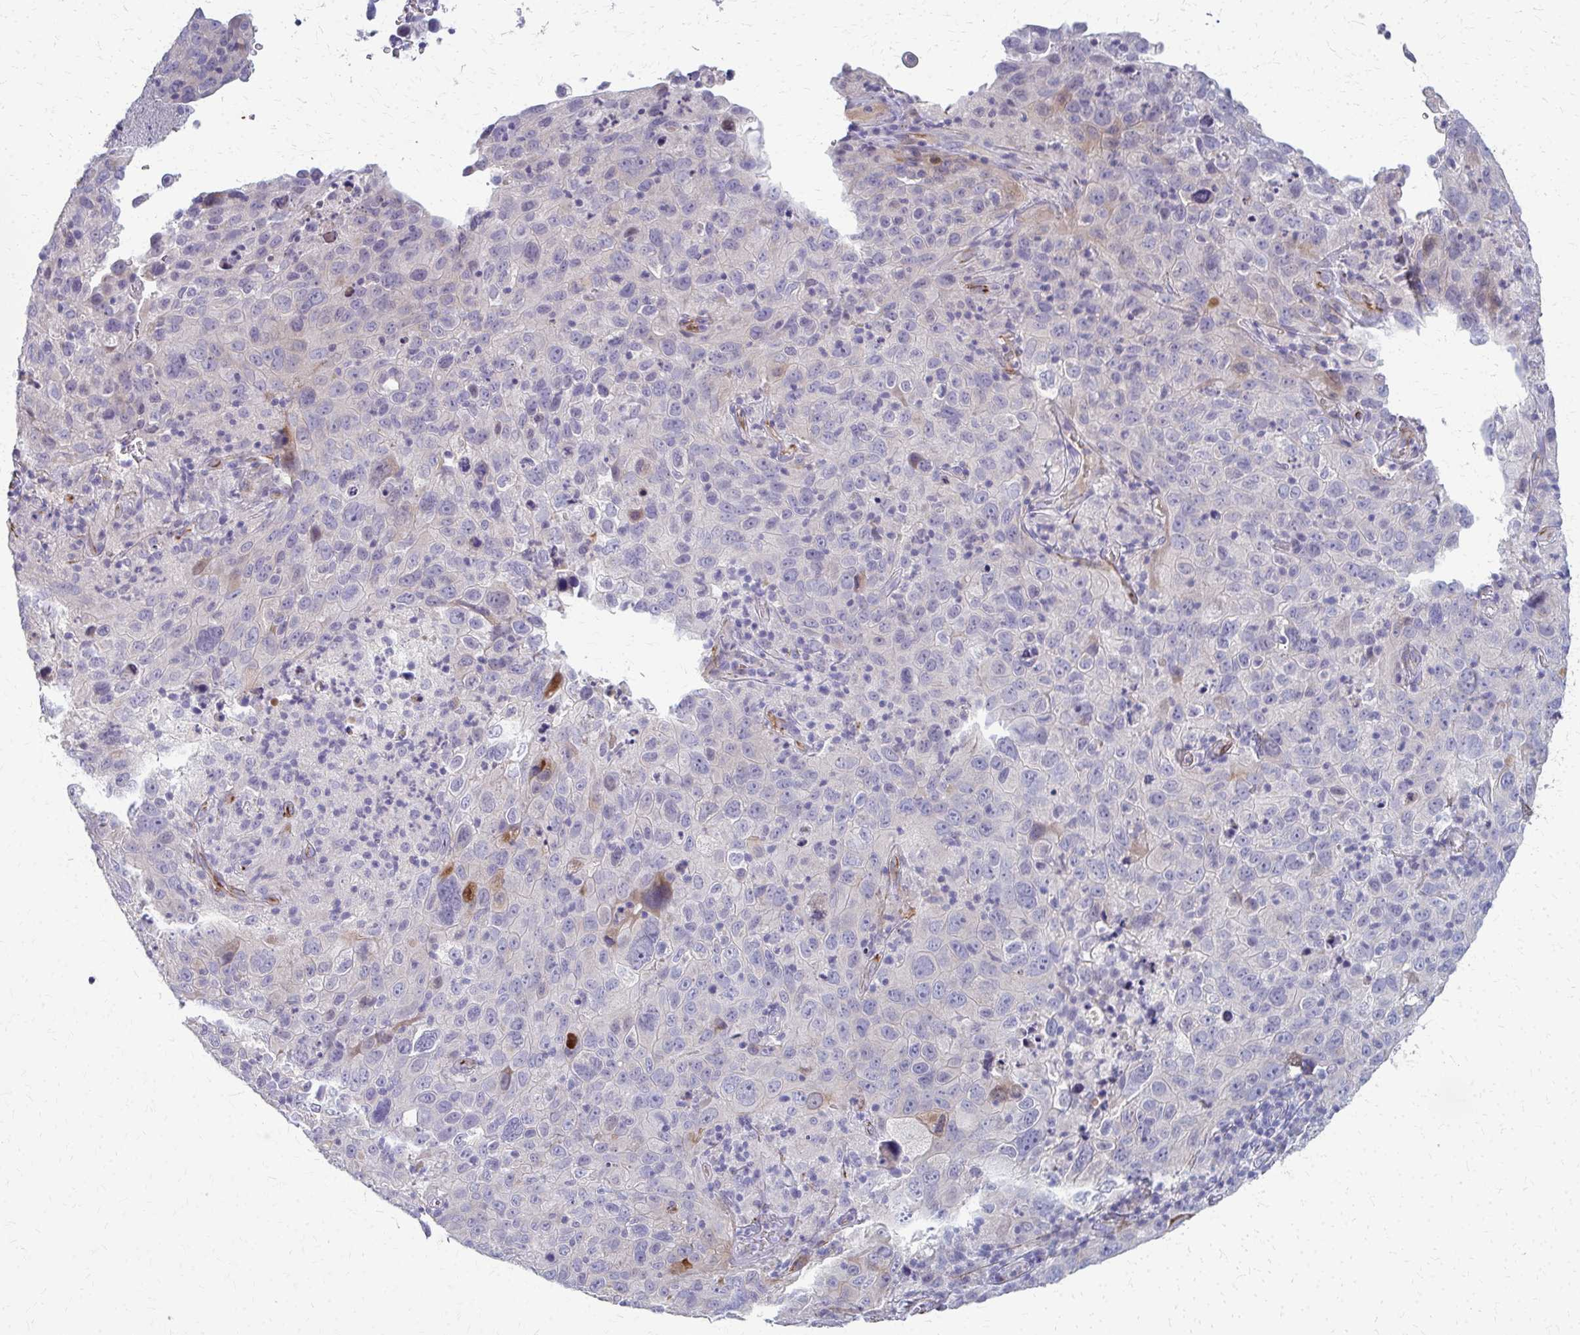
{"staining": {"intensity": "negative", "quantity": "none", "location": "none"}, "tissue": "cervical cancer", "cell_type": "Tumor cells", "image_type": "cancer", "snomed": [{"axis": "morphology", "description": "Squamous cell carcinoma, NOS"}, {"axis": "topography", "description": "Cervix"}], "caption": "Immunohistochemical staining of human cervical cancer (squamous cell carcinoma) displays no significant staining in tumor cells.", "gene": "ADIPOQ", "patient": {"sex": "female", "age": 44}}